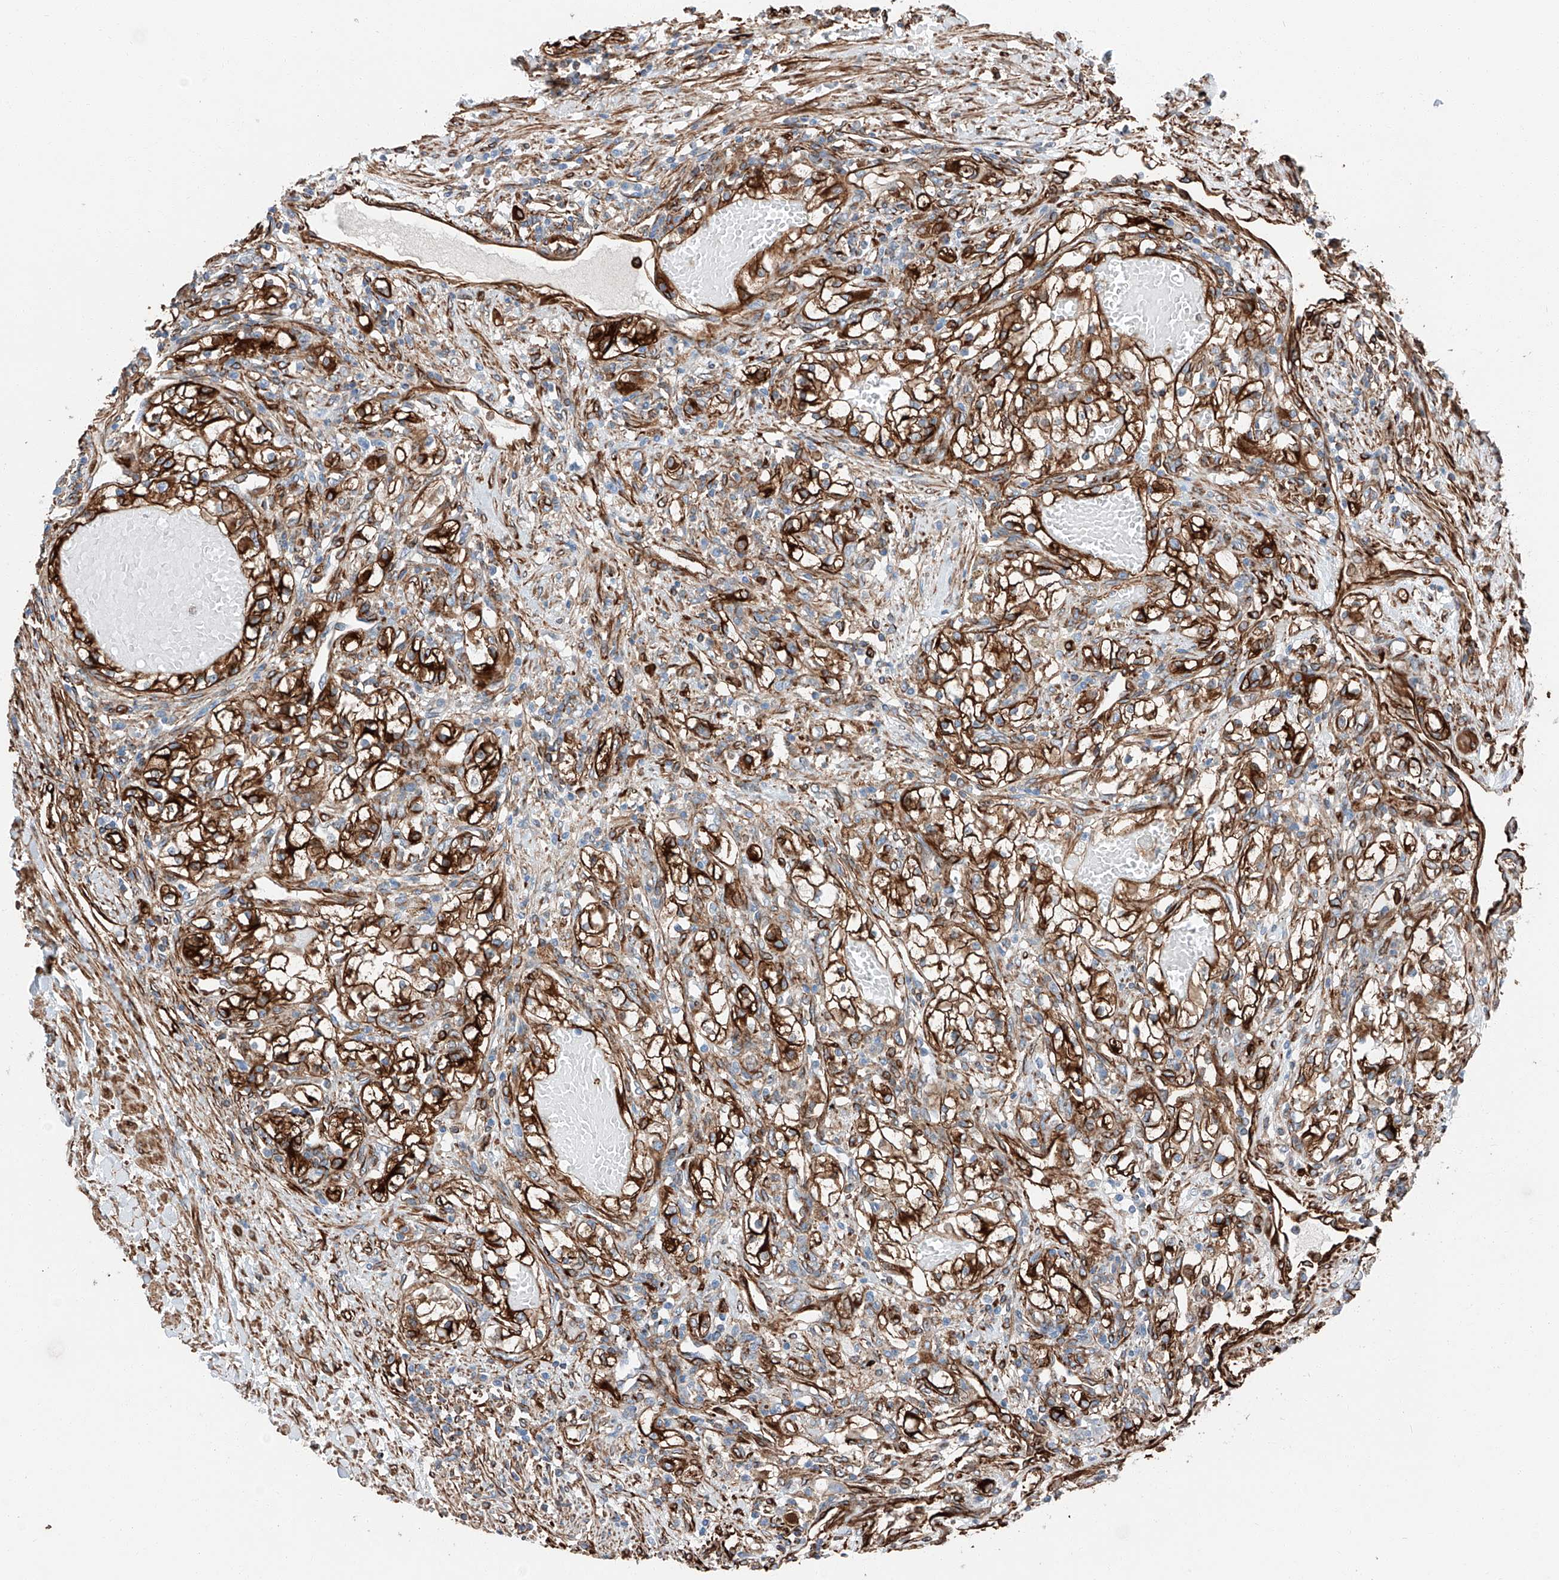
{"staining": {"intensity": "strong", "quantity": ">75%", "location": "cytoplasmic/membranous"}, "tissue": "renal cancer", "cell_type": "Tumor cells", "image_type": "cancer", "snomed": [{"axis": "morphology", "description": "Normal tissue, NOS"}, {"axis": "morphology", "description": "Adenocarcinoma, NOS"}, {"axis": "topography", "description": "Kidney"}], "caption": "Strong cytoplasmic/membranous protein staining is present in approximately >75% of tumor cells in renal adenocarcinoma. The staining is performed using DAB brown chromogen to label protein expression. The nuclei are counter-stained blue using hematoxylin.", "gene": "ZNF804A", "patient": {"sex": "male", "age": 68}}